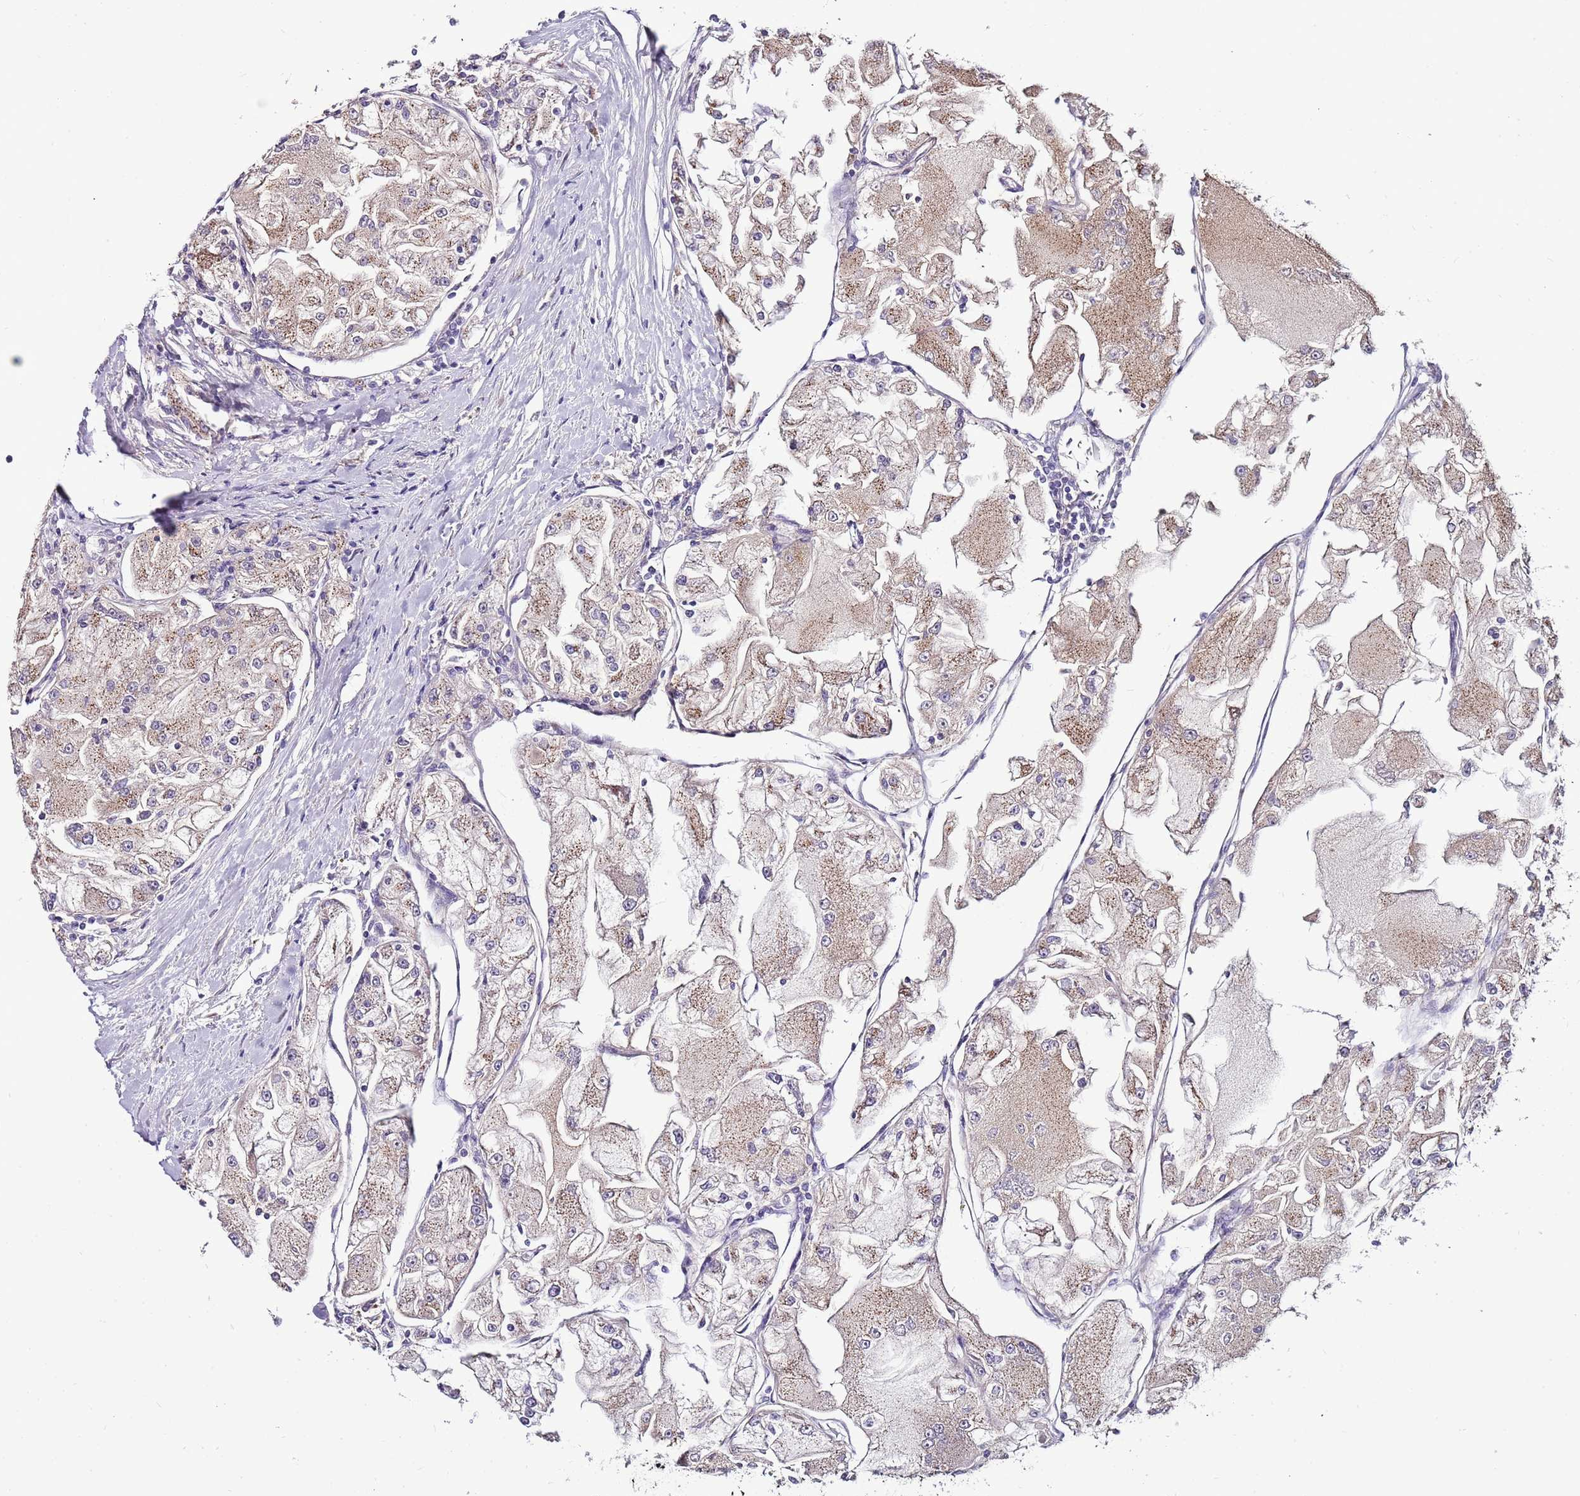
{"staining": {"intensity": "weak", "quantity": ">75%", "location": "cytoplasmic/membranous"}, "tissue": "renal cancer", "cell_type": "Tumor cells", "image_type": "cancer", "snomed": [{"axis": "morphology", "description": "Adenocarcinoma, NOS"}, {"axis": "topography", "description": "Kidney"}], "caption": "Protein staining by immunohistochemistry (IHC) exhibits weak cytoplasmic/membranous staining in approximately >75% of tumor cells in adenocarcinoma (renal). Immunohistochemistry (ihc) stains the protein in brown and the nuclei are stained blue.", "gene": "FAM20A", "patient": {"sex": "female", "age": 72}}